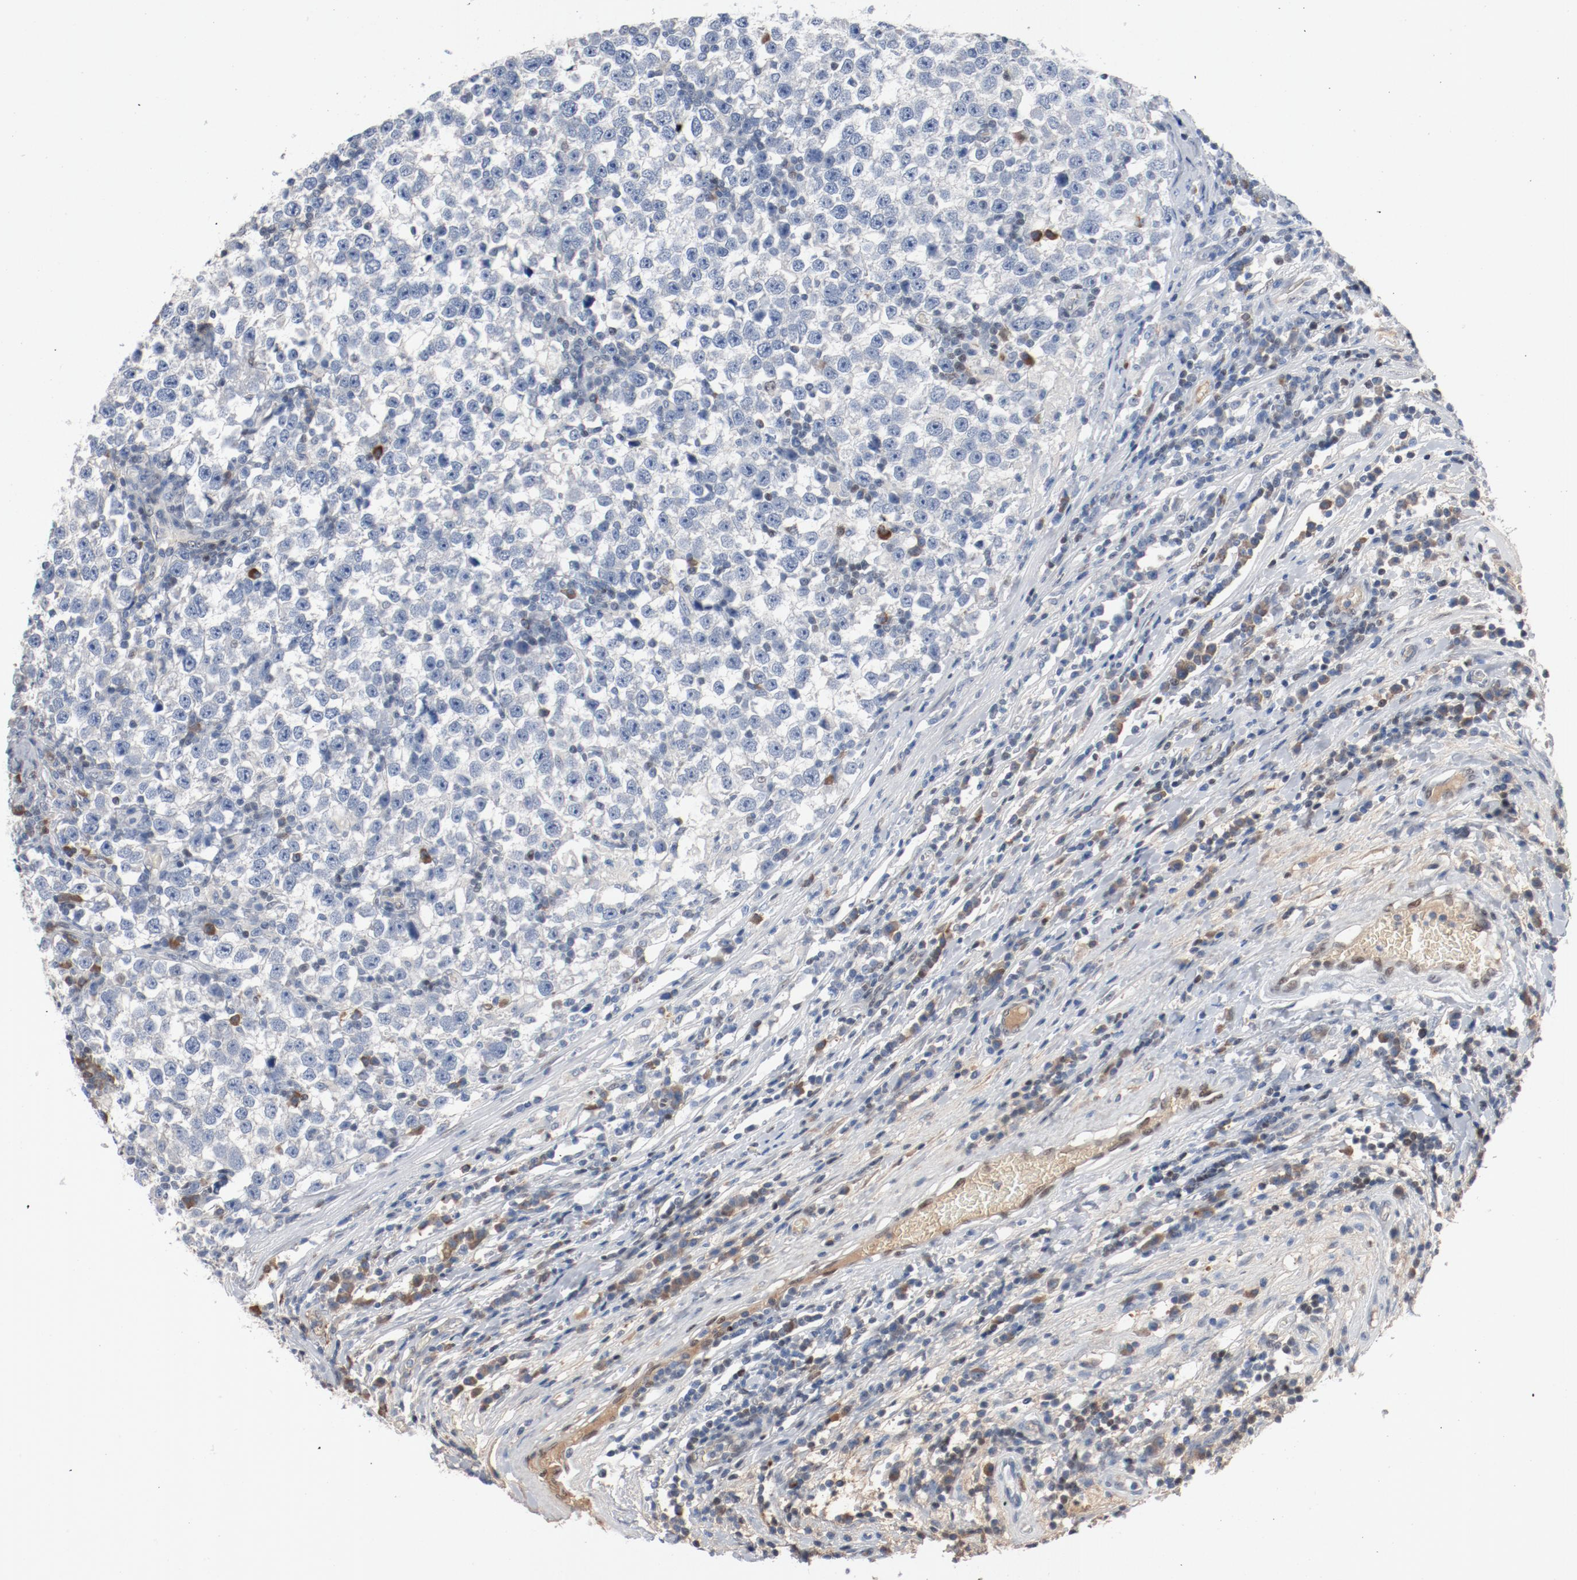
{"staining": {"intensity": "negative", "quantity": "none", "location": "none"}, "tissue": "testis cancer", "cell_type": "Tumor cells", "image_type": "cancer", "snomed": [{"axis": "morphology", "description": "Seminoma, NOS"}, {"axis": "topography", "description": "Testis"}], "caption": "DAB (3,3'-diaminobenzidine) immunohistochemical staining of testis cancer shows no significant positivity in tumor cells. Nuclei are stained in blue.", "gene": "FOXP1", "patient": {"sex": "male", "age": 43}}